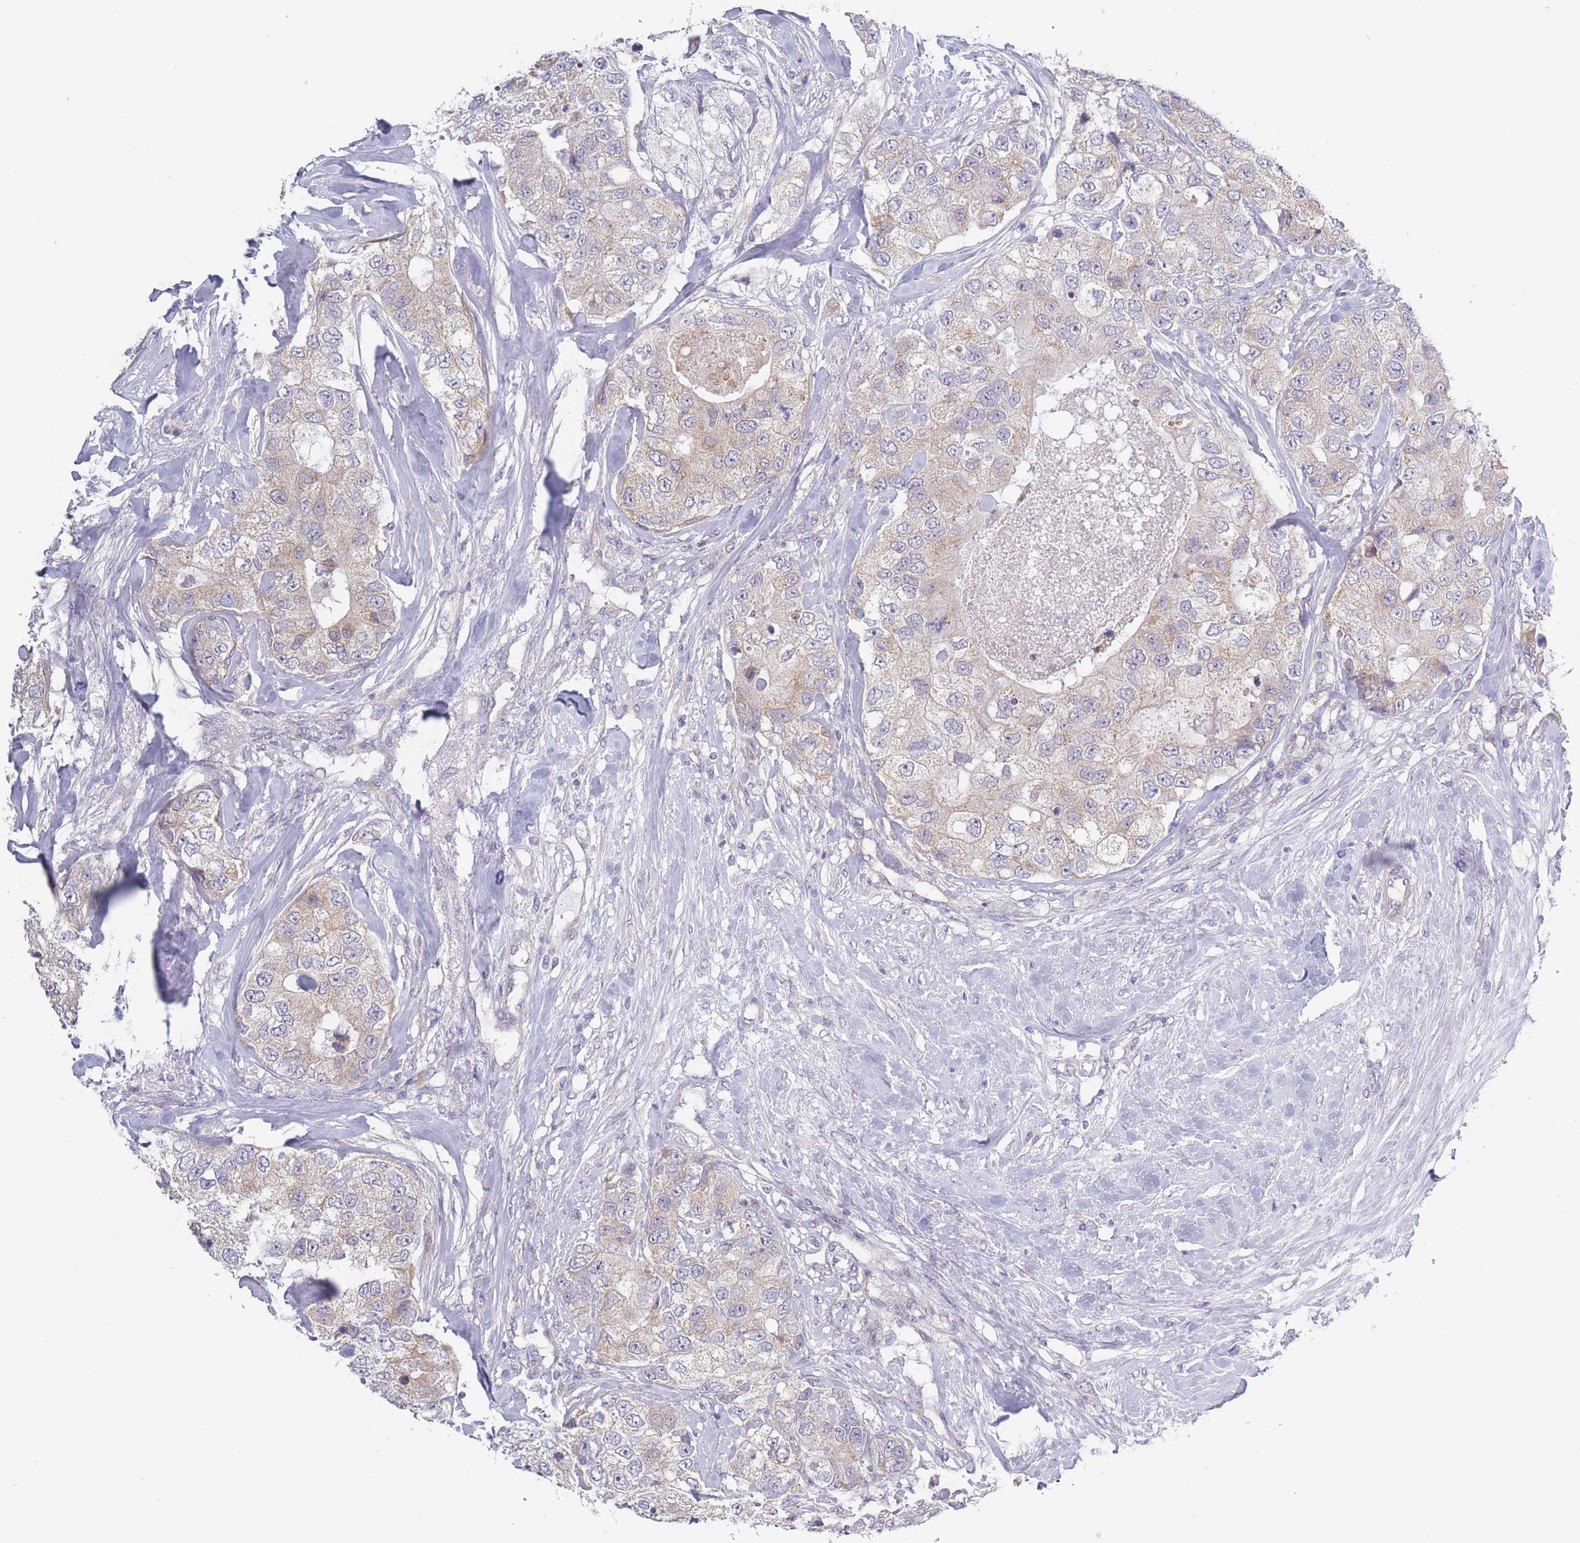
{"staining": {"intensity": "weak", "quantity": "<25%", "location": "cytoplasmic/membranous"}, "tissue": "breast cancer", "cell_type": "Tumor cells", "image_type": "cancer", "snomed": [{"axis": "morphology", "description": "Duct carcinoma"}, {"axis": "topography", "description": "Breast"}], "caption": "Protein analysis of breast infiltrating ductal carcinoma shows no significant positivity in tumor cells. The staining was performed using DAB (3,3'-diaminobenzidine) to visualize the protein expression in brown, while the nuclei were stained in blue with hematoxylin (Magnification: 20x).", "gene": "FAM227B", "patient": {"sex": "female", "age": 62}}